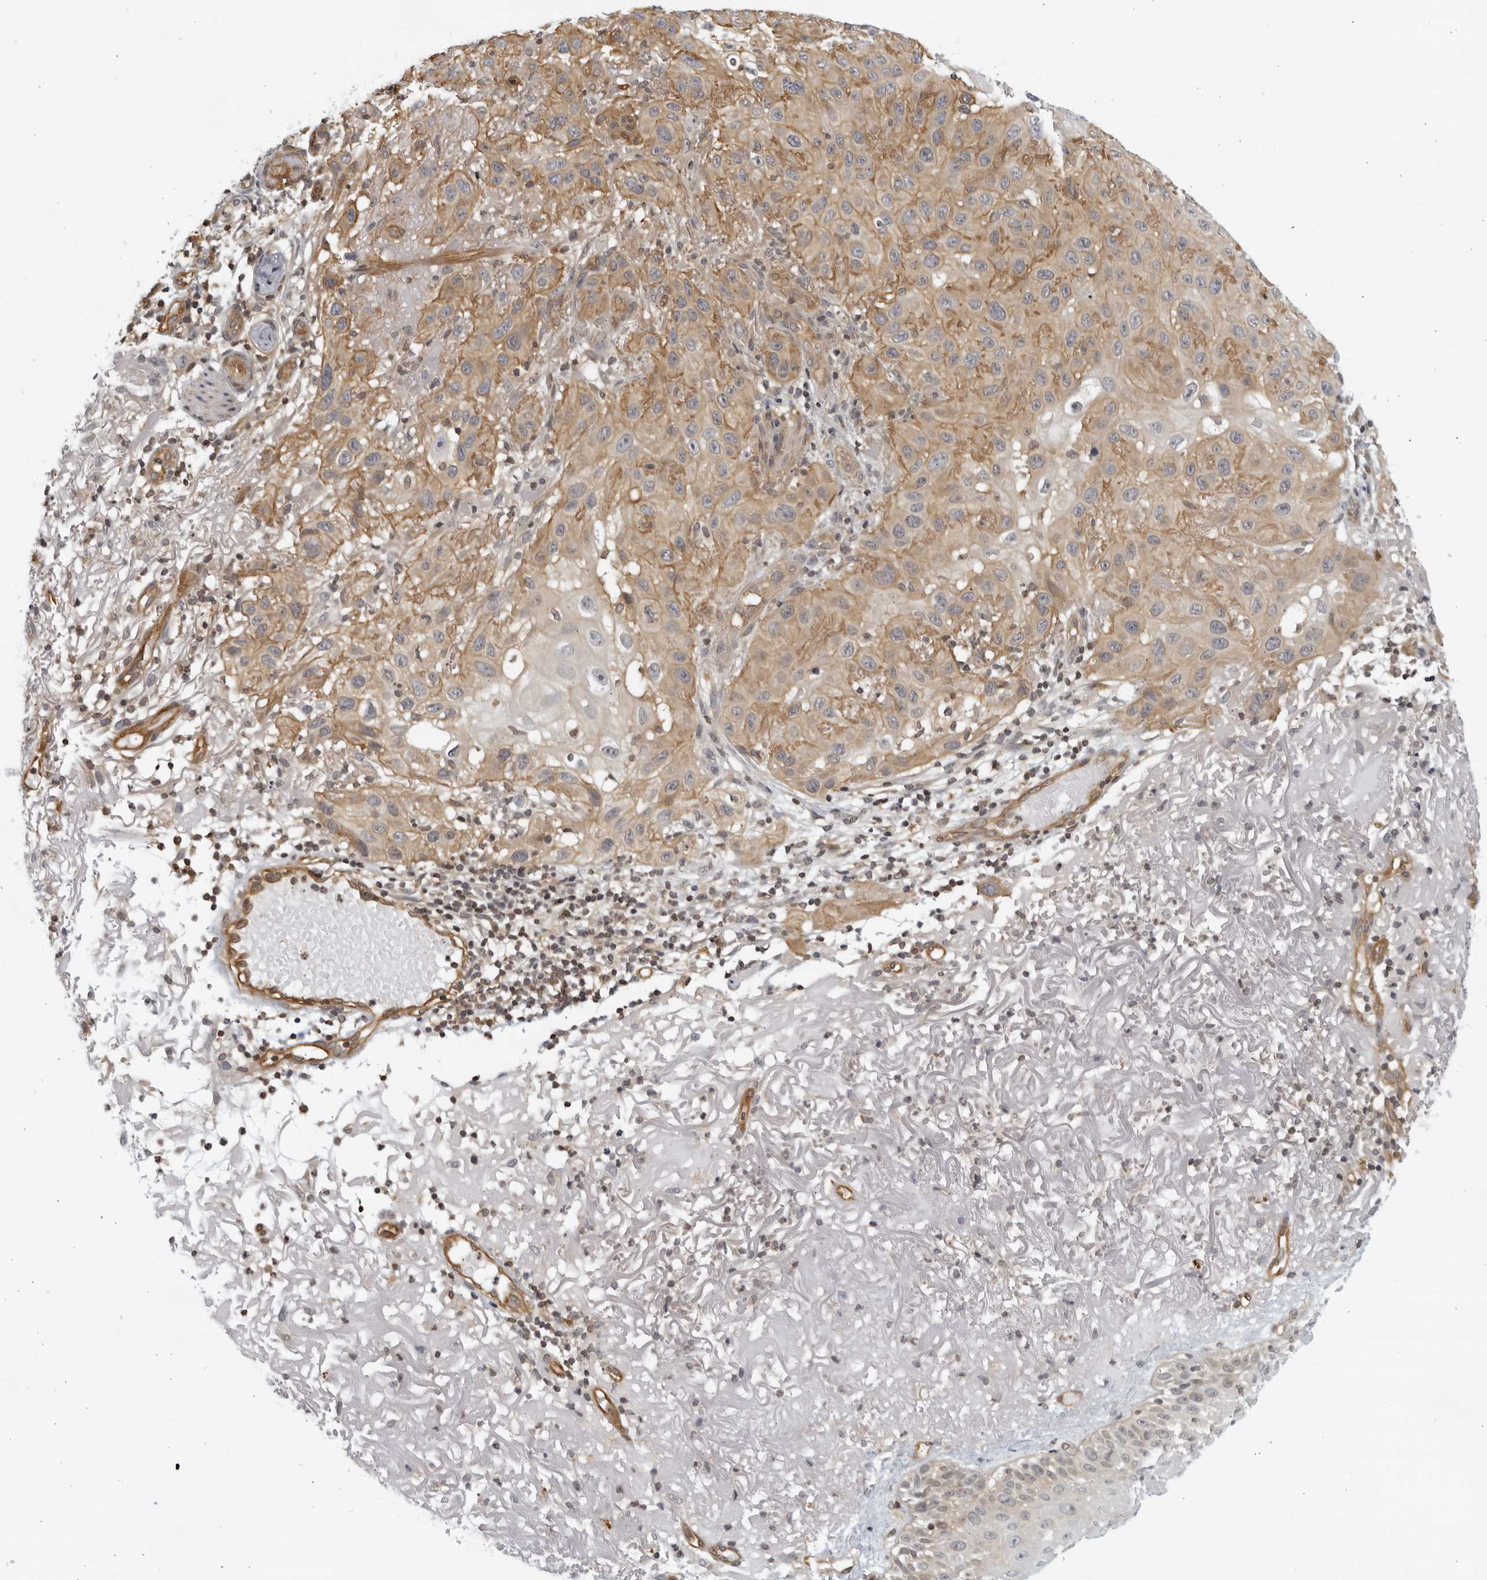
{"staining": {"intensity": "moderate", "quantity": ">75%", "location": "cytoplasmic/membranous"}, "tissue": "skin cancer", "cell_type": "Tumor cells", "image_type": "cancer", "snomed": [{"axis": "morphology", "description": "Normal tissue, NOS"}, {"axis": "morphology", "description": "Squamous cell carcinoma, NOS"}, {"axis": "topography", "description": "Skin"}], "caption": "Squamous cell carcinoma (skin) was stained to show a protein in brown. There is medium levels of moderate cytoplasmic/membranous expression in about >75% of tumor cells.", "gene": "SERTAD4", "patient": {"sex": "female", "age": 96}}